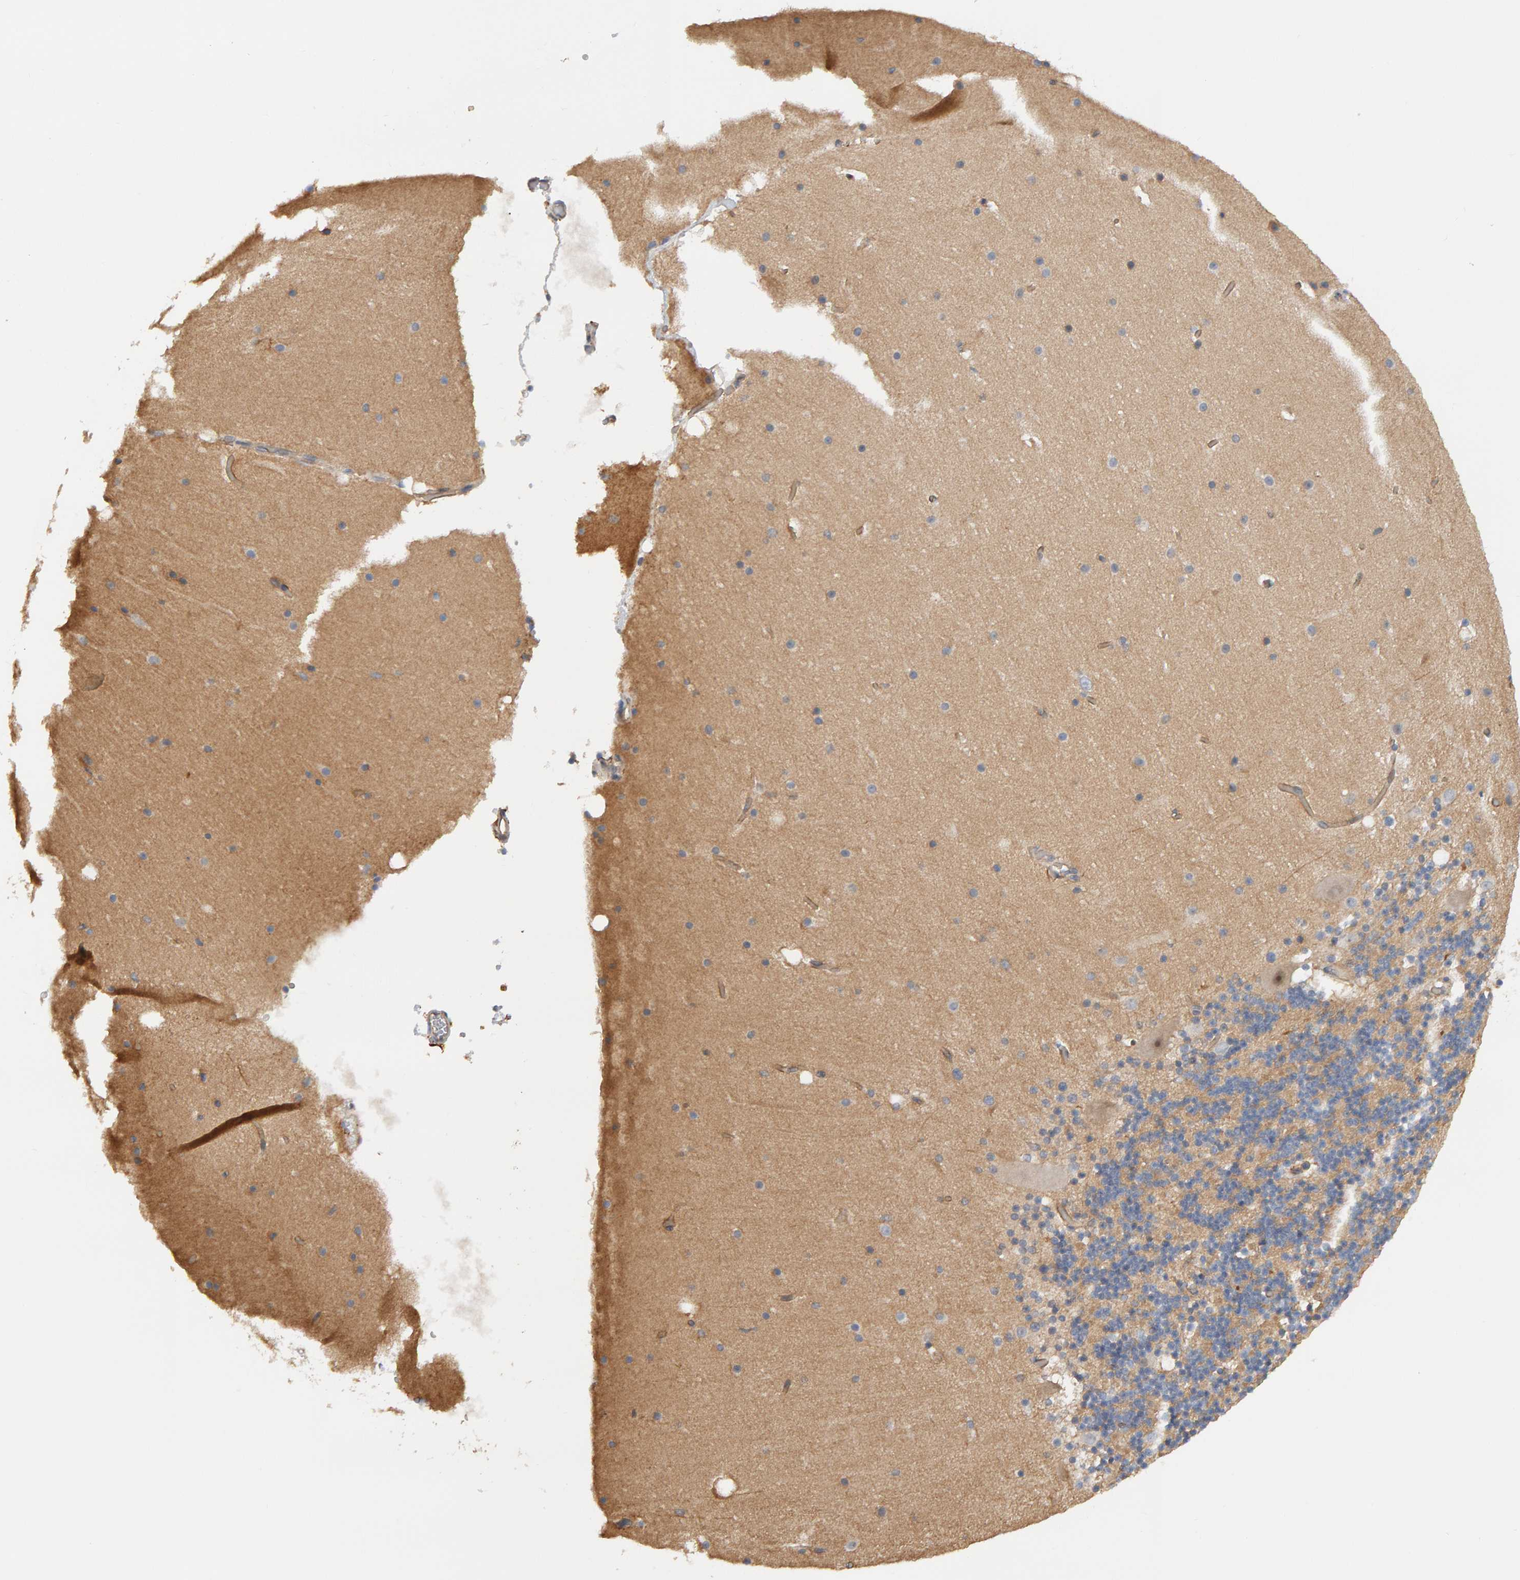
{"staining": {"intensity": "negative", "quantity": "none", "location": "none"}, "tissue": "cerebellum", "cell_type": "Cells in granular layer", "image_type": "normal", "snomed": [{"axis": "morphology", "description": "Normal tissue, NOS"}, {"axis": "topography", "description": "Cerebellum"}], "caption": "An IHC histopathology image of benign cerebellum is shown. There is no staining in cells in granular layer of cerebellum. The staining was performed using DAB (3,3'-diaminobenzidine) to visualize the protein expression in brown, while the nuclei were stained in blue with hematoxylin (Magnification: 20x).", "gene": "PPP1R16A", "patient": {"sex": "male", "age": 57}}